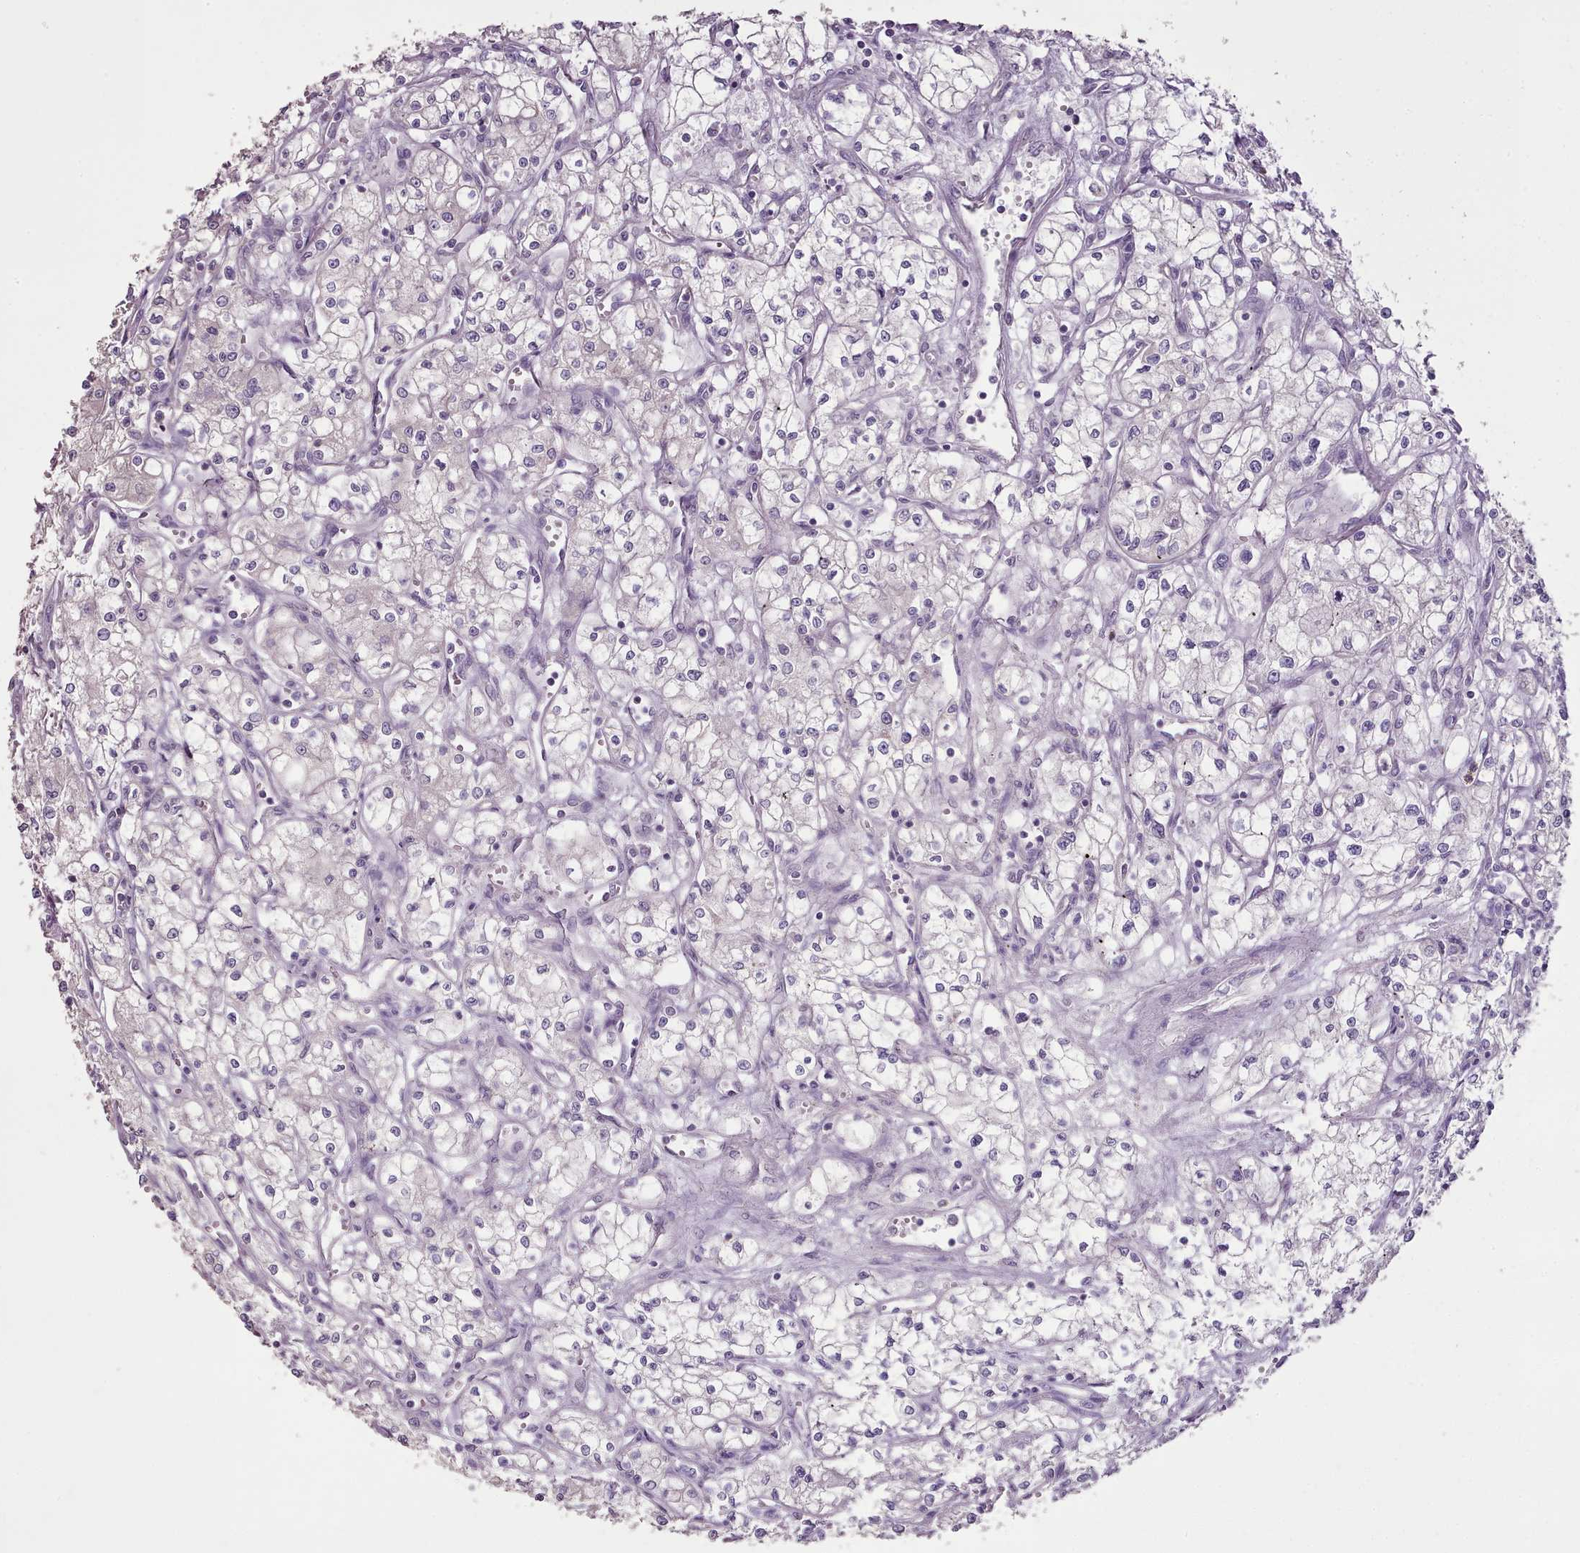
{"staining": {"intensity": "negative", "quantity": "none", "location": "none"}, "tissue": "renal cancer", "cell_type": "Tumor cells", "image_type": "cancer", "snomed": [{"axis": "morphology", "description": "Adenocarcinoma, NOS"}, {"axis": "topography", "description": "Kidney"}], "caption": "The immunohistochemistry (IHC) histopathology image has no significant positivity in tumor cells of adenocarcinoma (renal) tissue.", "gene": "BLOC1S2", "patient": {"sex": "male", "age": 59}}